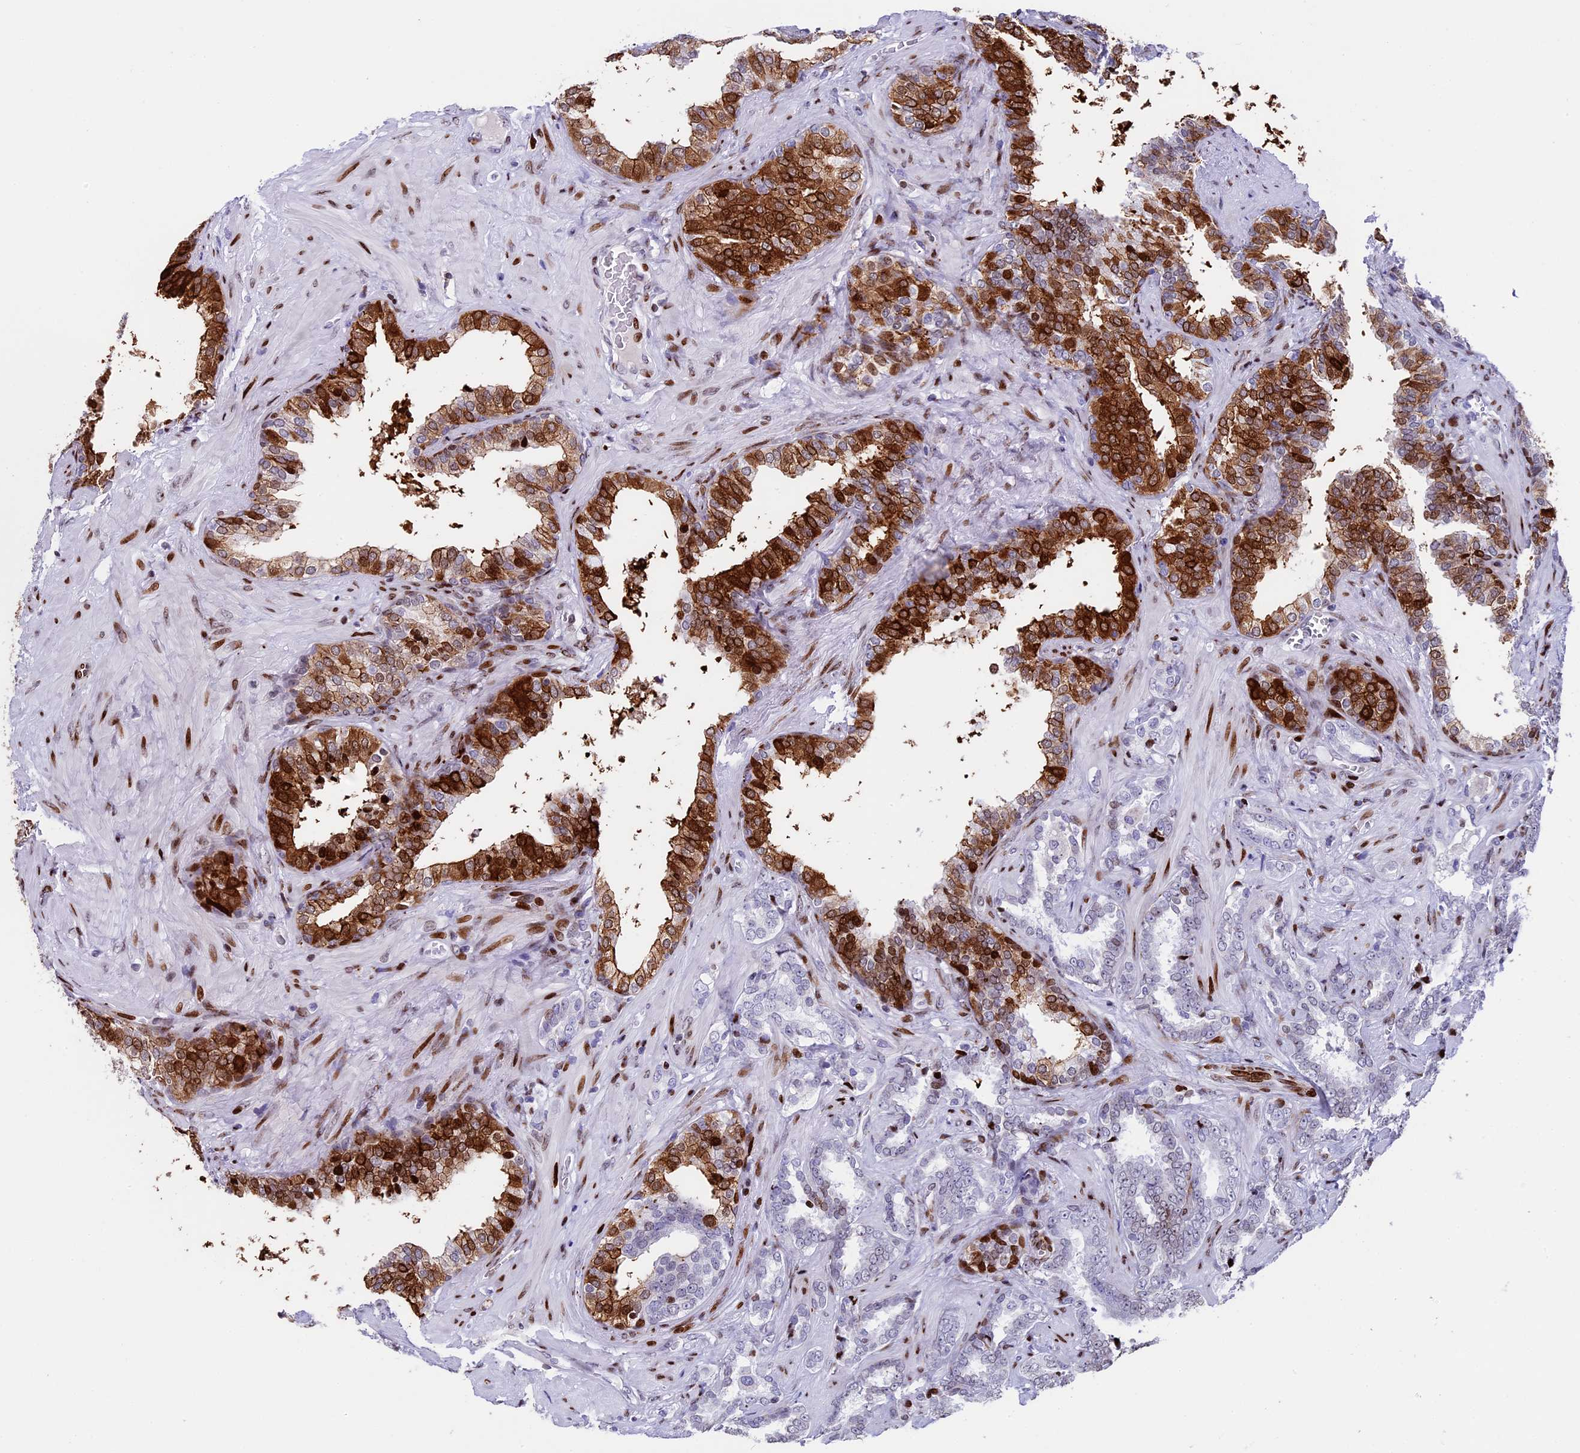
{"staining": {"intensity": "moderate", "quantity": "<25%", "location": "nuclear"}, "tissue": "prostate cancer", "cell_type": "Tumor cells", "image_type": "cancer", "snomed": [{"axis": "morphology", "description": "Adenocarcinoma, High grade"}, {"axis": "topography", "description": "Prostate and seminal vesicle, NOS"}], "caption": "Prostate cancer tissue displays moderate nuclear positivity in about <25% of tumor cells, visualized by immunohistochemistry. The protein of interest is stained brown, and the nuclei are stained in blue (DAB IHC with brightfield microscopy, high magnification).", "gene": "BTBD3", "patient": {"sex": "male", "age": 67}}